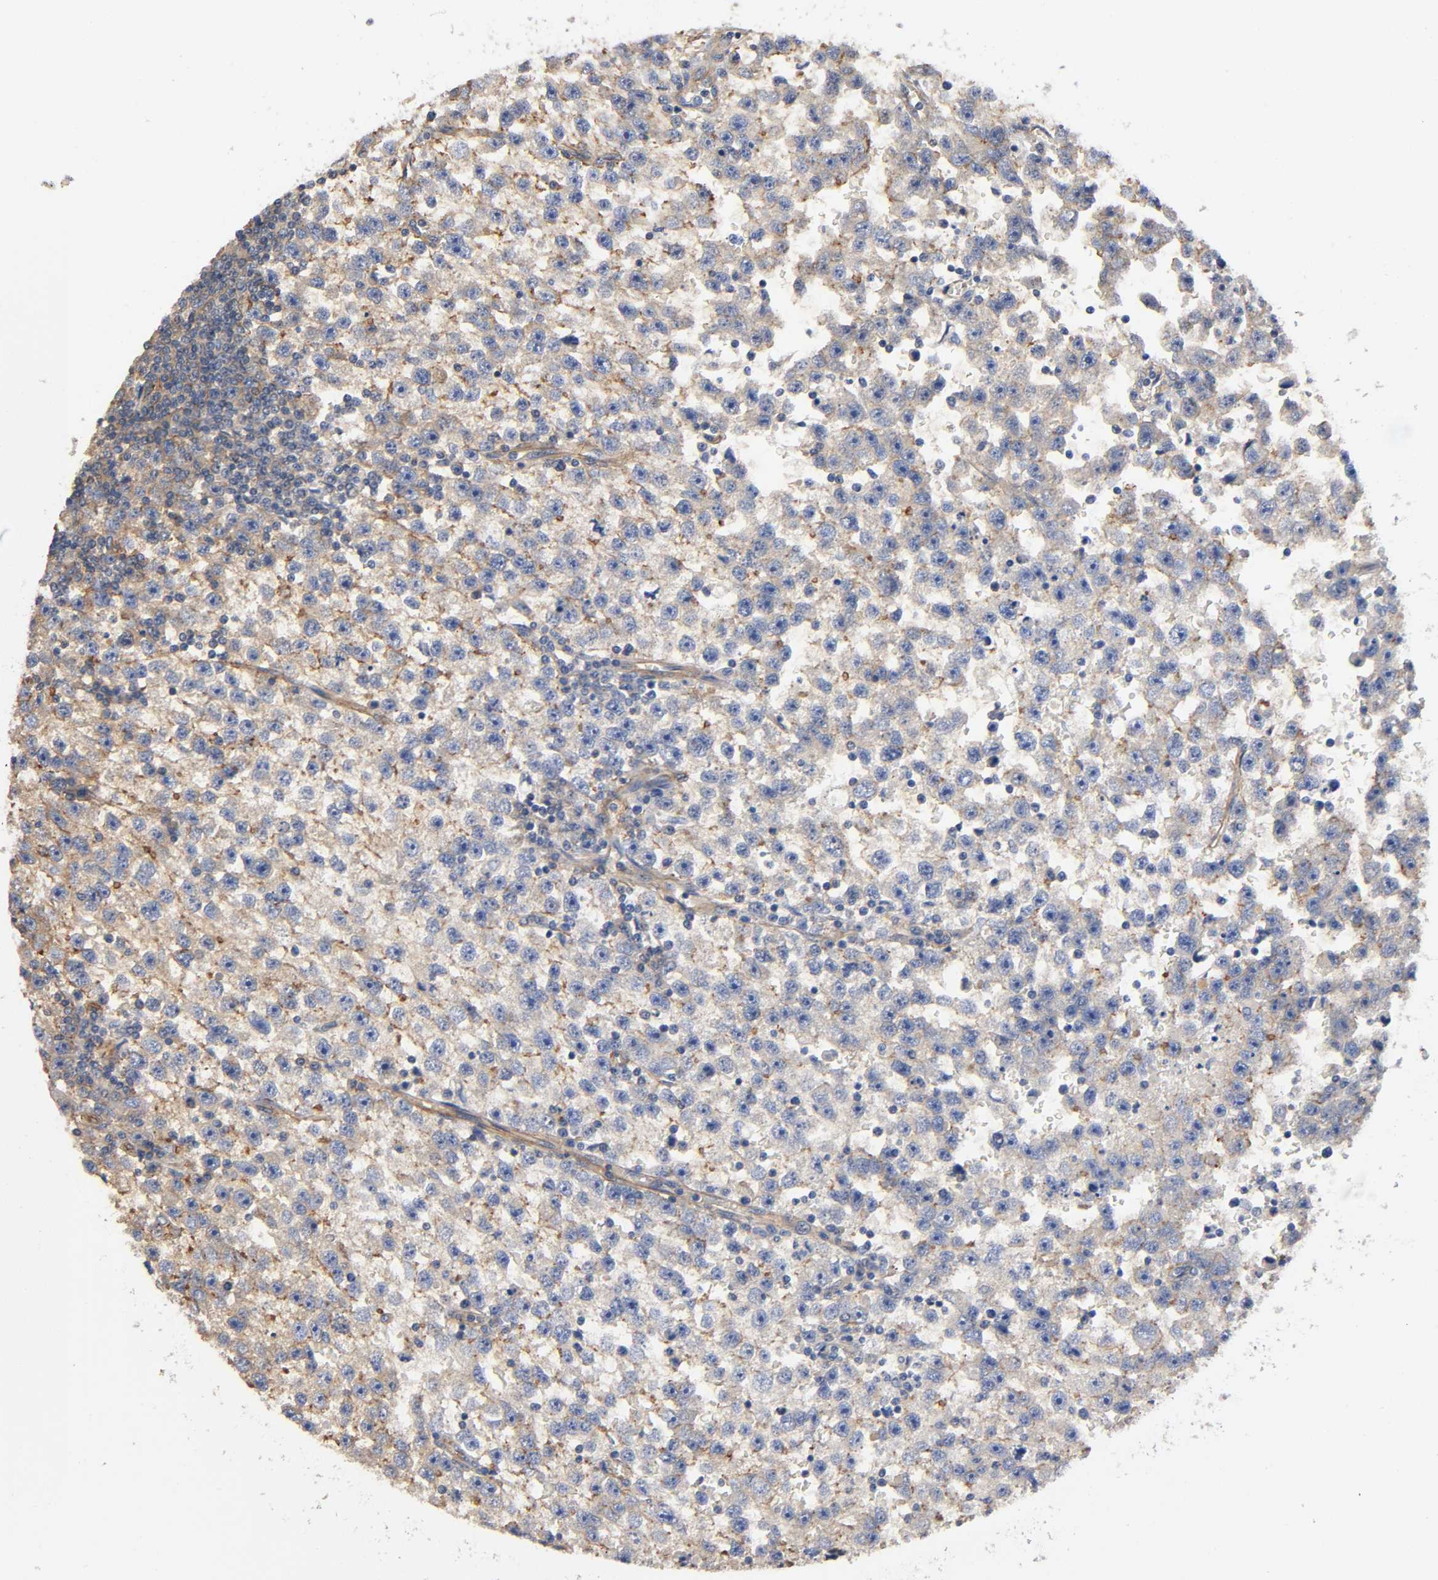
{"staining": {"intensity": "moderate", "quantity": ">75%", "location": "cytoplasmic/membranous"}, "tissue": "testis cancer", "cell_type": "Tumor cells", "image_type": "cancer", "snomed": [{"axis": "morphology", "description": "Seminoma, NOS"}, {"axis": "topography", "description": "Testis"}], "caption": "This histopathology image exhibits immunohistochemistry staining of human seminoma (testis), with medium moderate cytoplasmic/membranous positivity in approximately >75% of tumor cells.", "gene": "MARS1", "patient": {"sex": "male", "age": 33}}